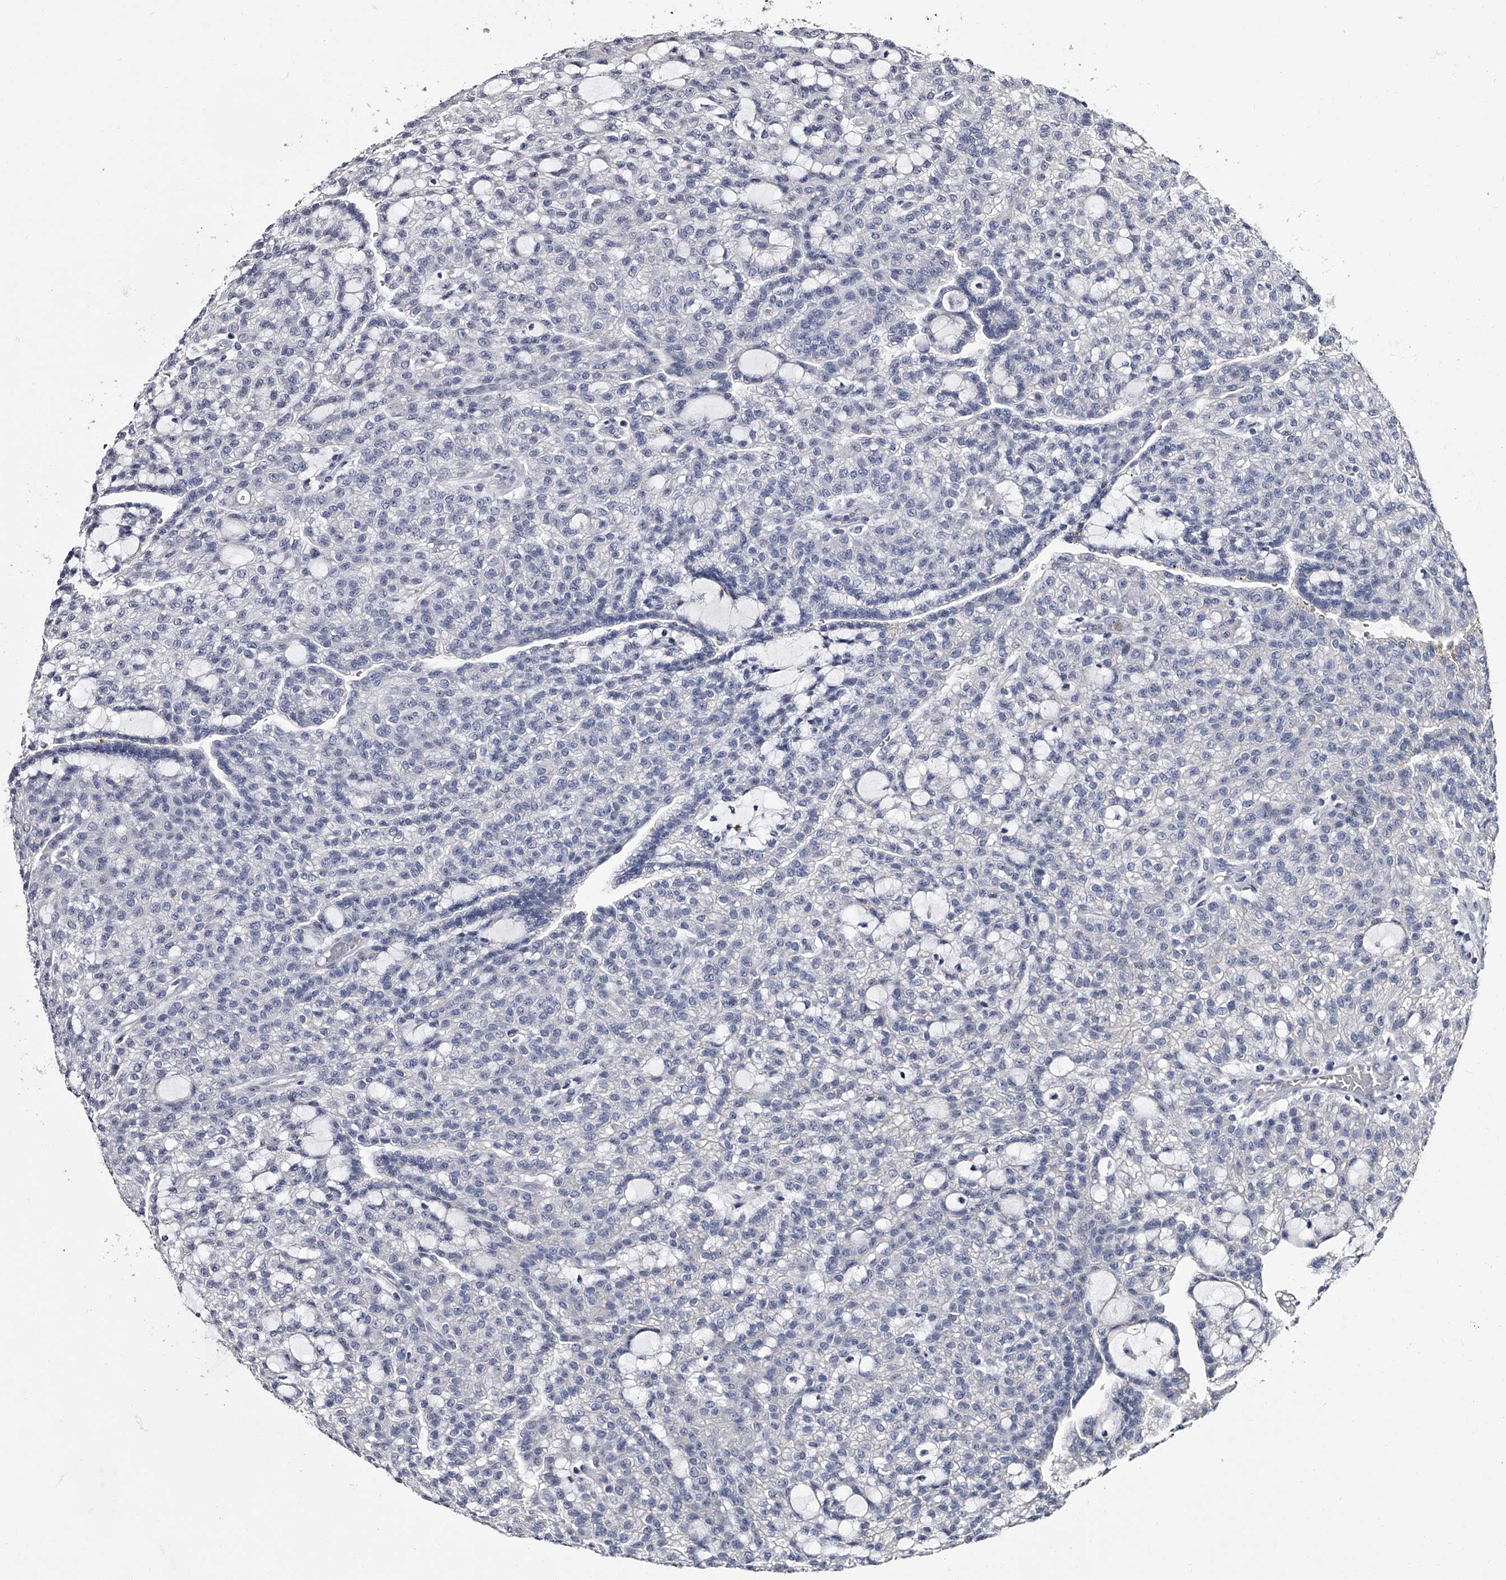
{"staining": {"intensity": "negative", "quantity": "none", "location": "none"}, "tissue": "renal cancer", "cell_type": "Tumor cells", "image_type": "cancer", "snomed": [{"axis": "morphology", "description": "Adenocarcinoma, NOS"}, {"axis": "topography", "description": "Kidney"}], "caption": "Human renal cancer stained for a protein using immunohistochemistry (IHC) demonstrates no staining in tumor cells.", "gene": "GAPVD1", "patient": {"sex": "male", "age": 63}}